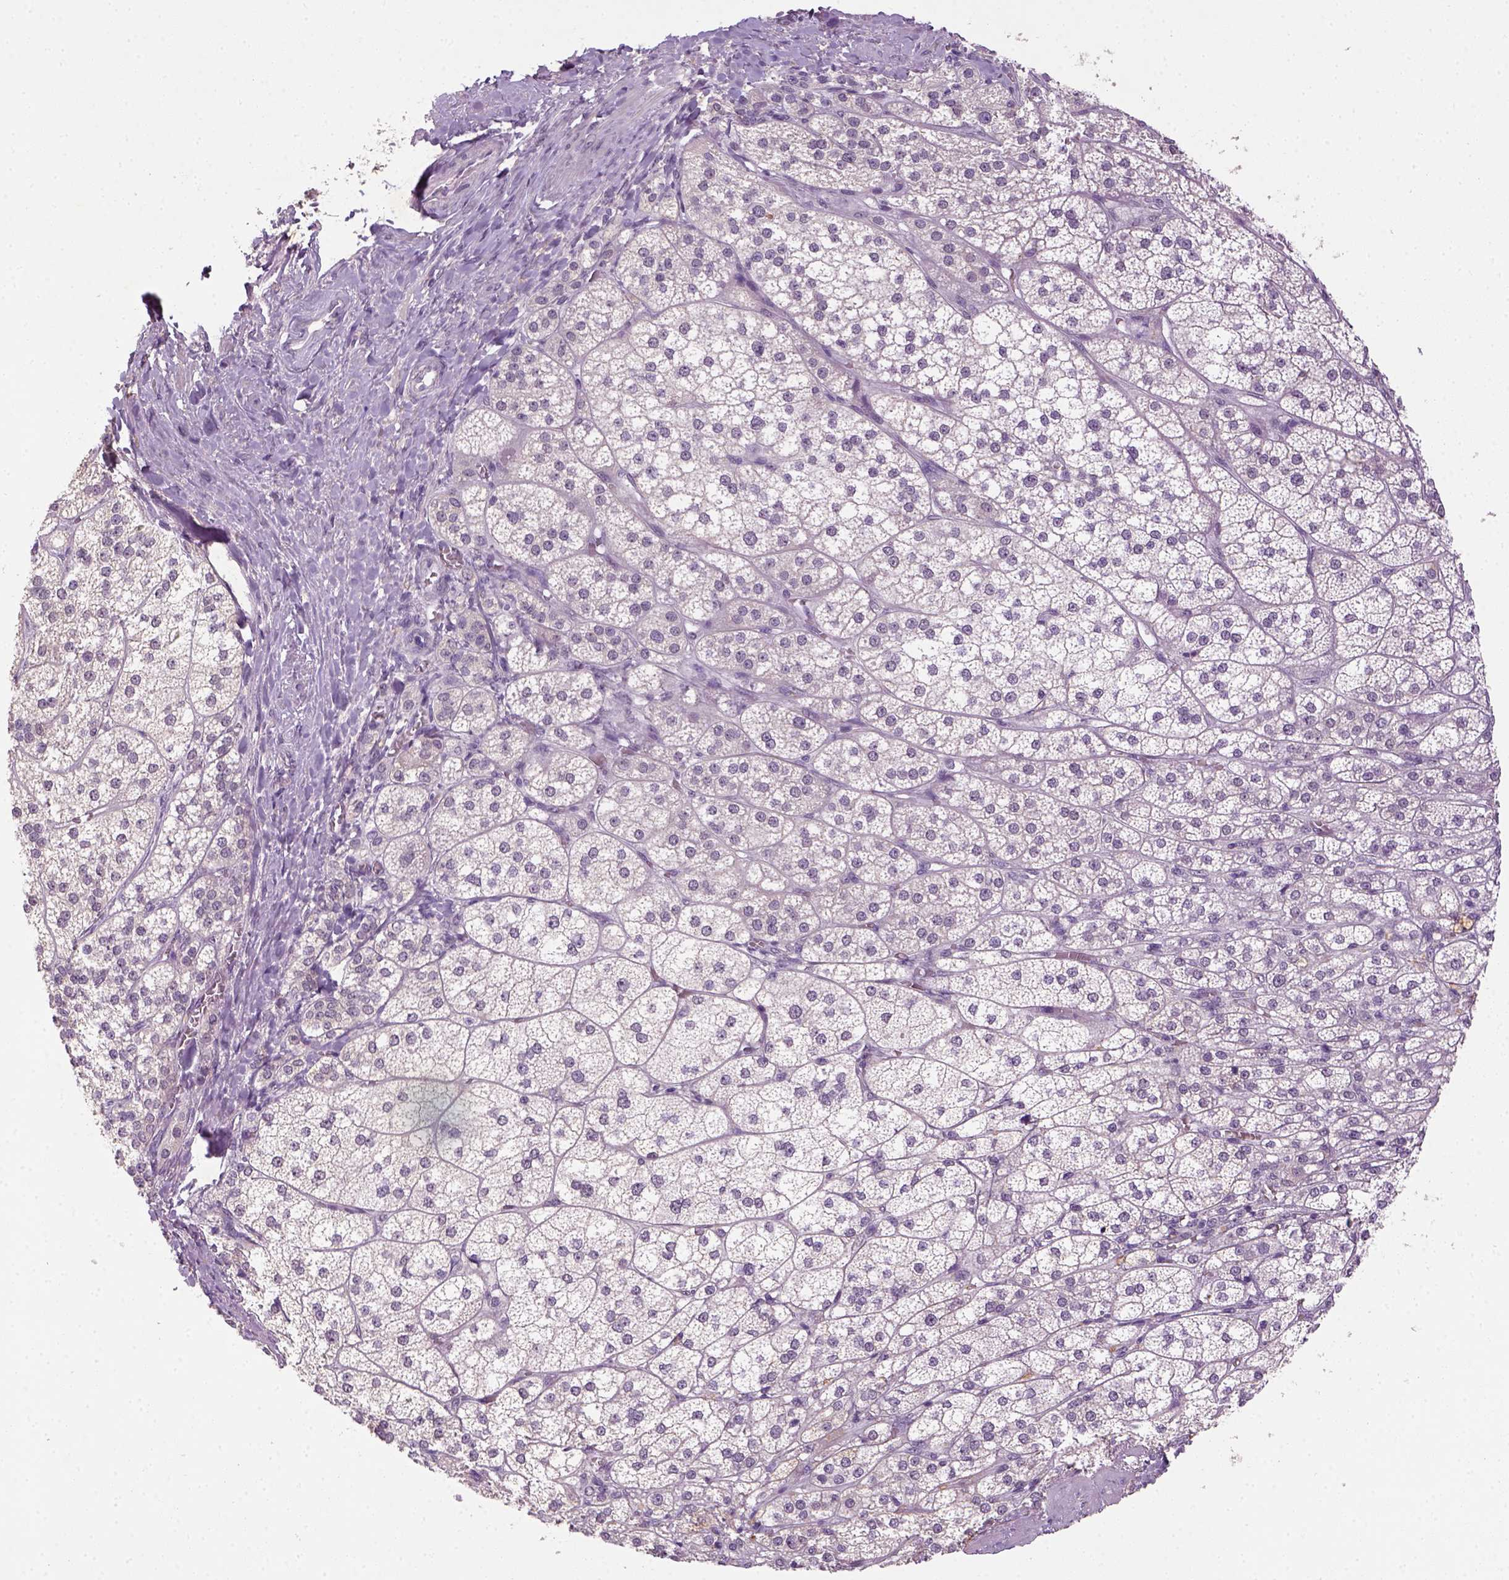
{"staining": {"intensity": "negative", "quantity": "none", "location": "none"}, "tissue": "adrenal gland", "cell_type": "Glandular cells", "image_type": "normal", "snomed": [{"axis": "morphology", "description": "Normal tissue, NOS"}, {"axis": "topography", "description": "Adrenal gland"}], "caption": "This is a micrograph of IHC staining of normal adrenal gland, which shows no expression in glandular cells.", "gene": "NLGN2", "patient": {"sex": "female", "age": 60}}